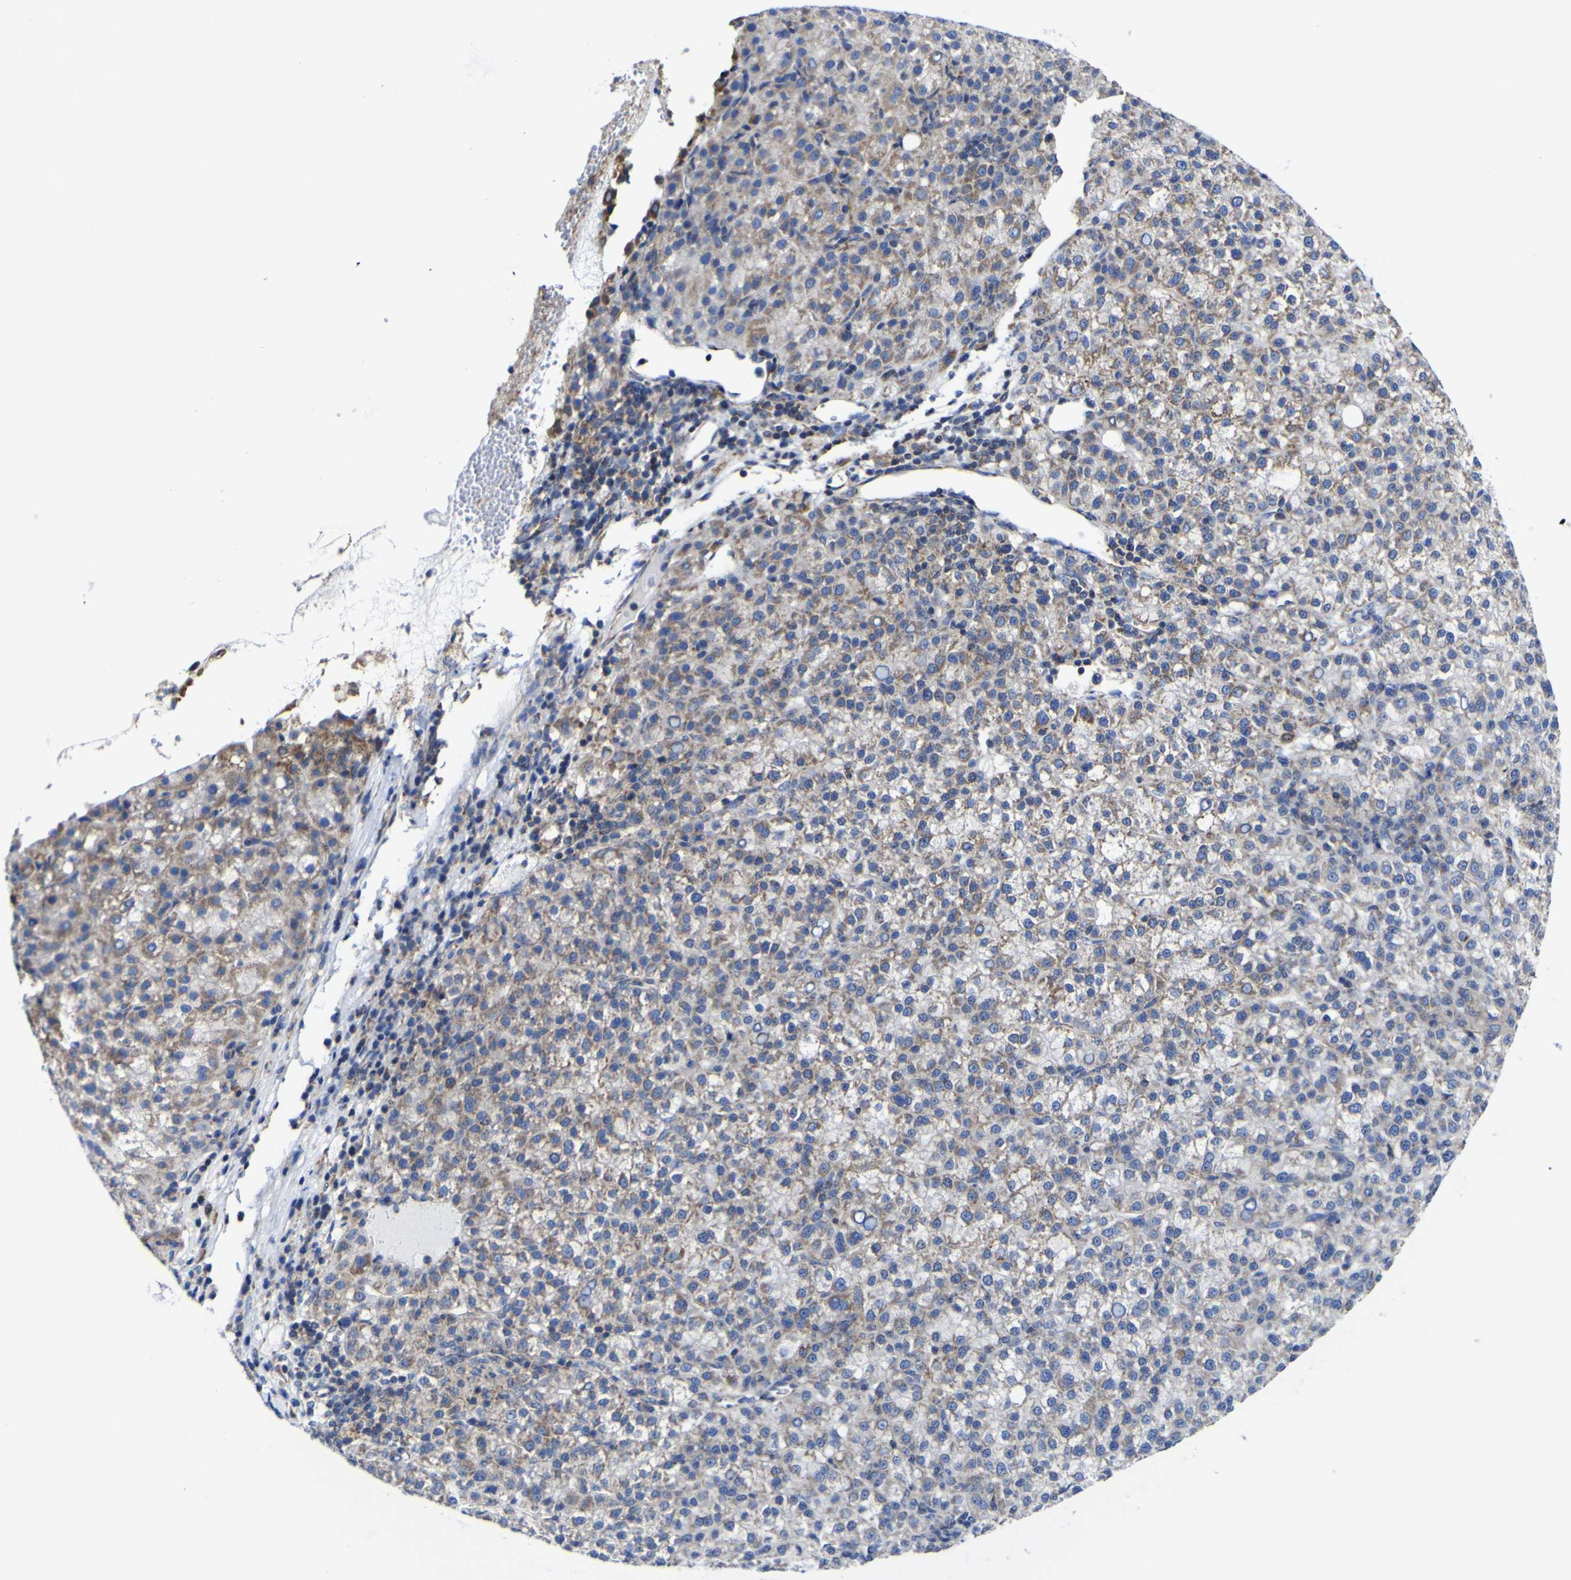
{"staining": {"intensity": "moderate", "quantity": ">75%", "location": "cytoplasmic/membranous"}, "tissue": "liver cancer", "cell_type": "Tumor cells", "image_type": "cancer", "snomed": [{"axis": "morphology", "description": "Carcinoma, Hepatocellular, NOS"}, {"axis": "topography", "description": "Liver"}], "caption": "Tumor cells demonstrate moderate cytoplasmic/membranous staining in approximately >75% of cells in liver hepatocellular carcinoma. The staining is performed using DAB (3,3'-diaminobenzidine) brown chromogen to label protein expression. The nuclei are counter-stained blue using hematoxylin.", "gene": "CCDC90B", "patient": {"sex": "female", "age": 58}}